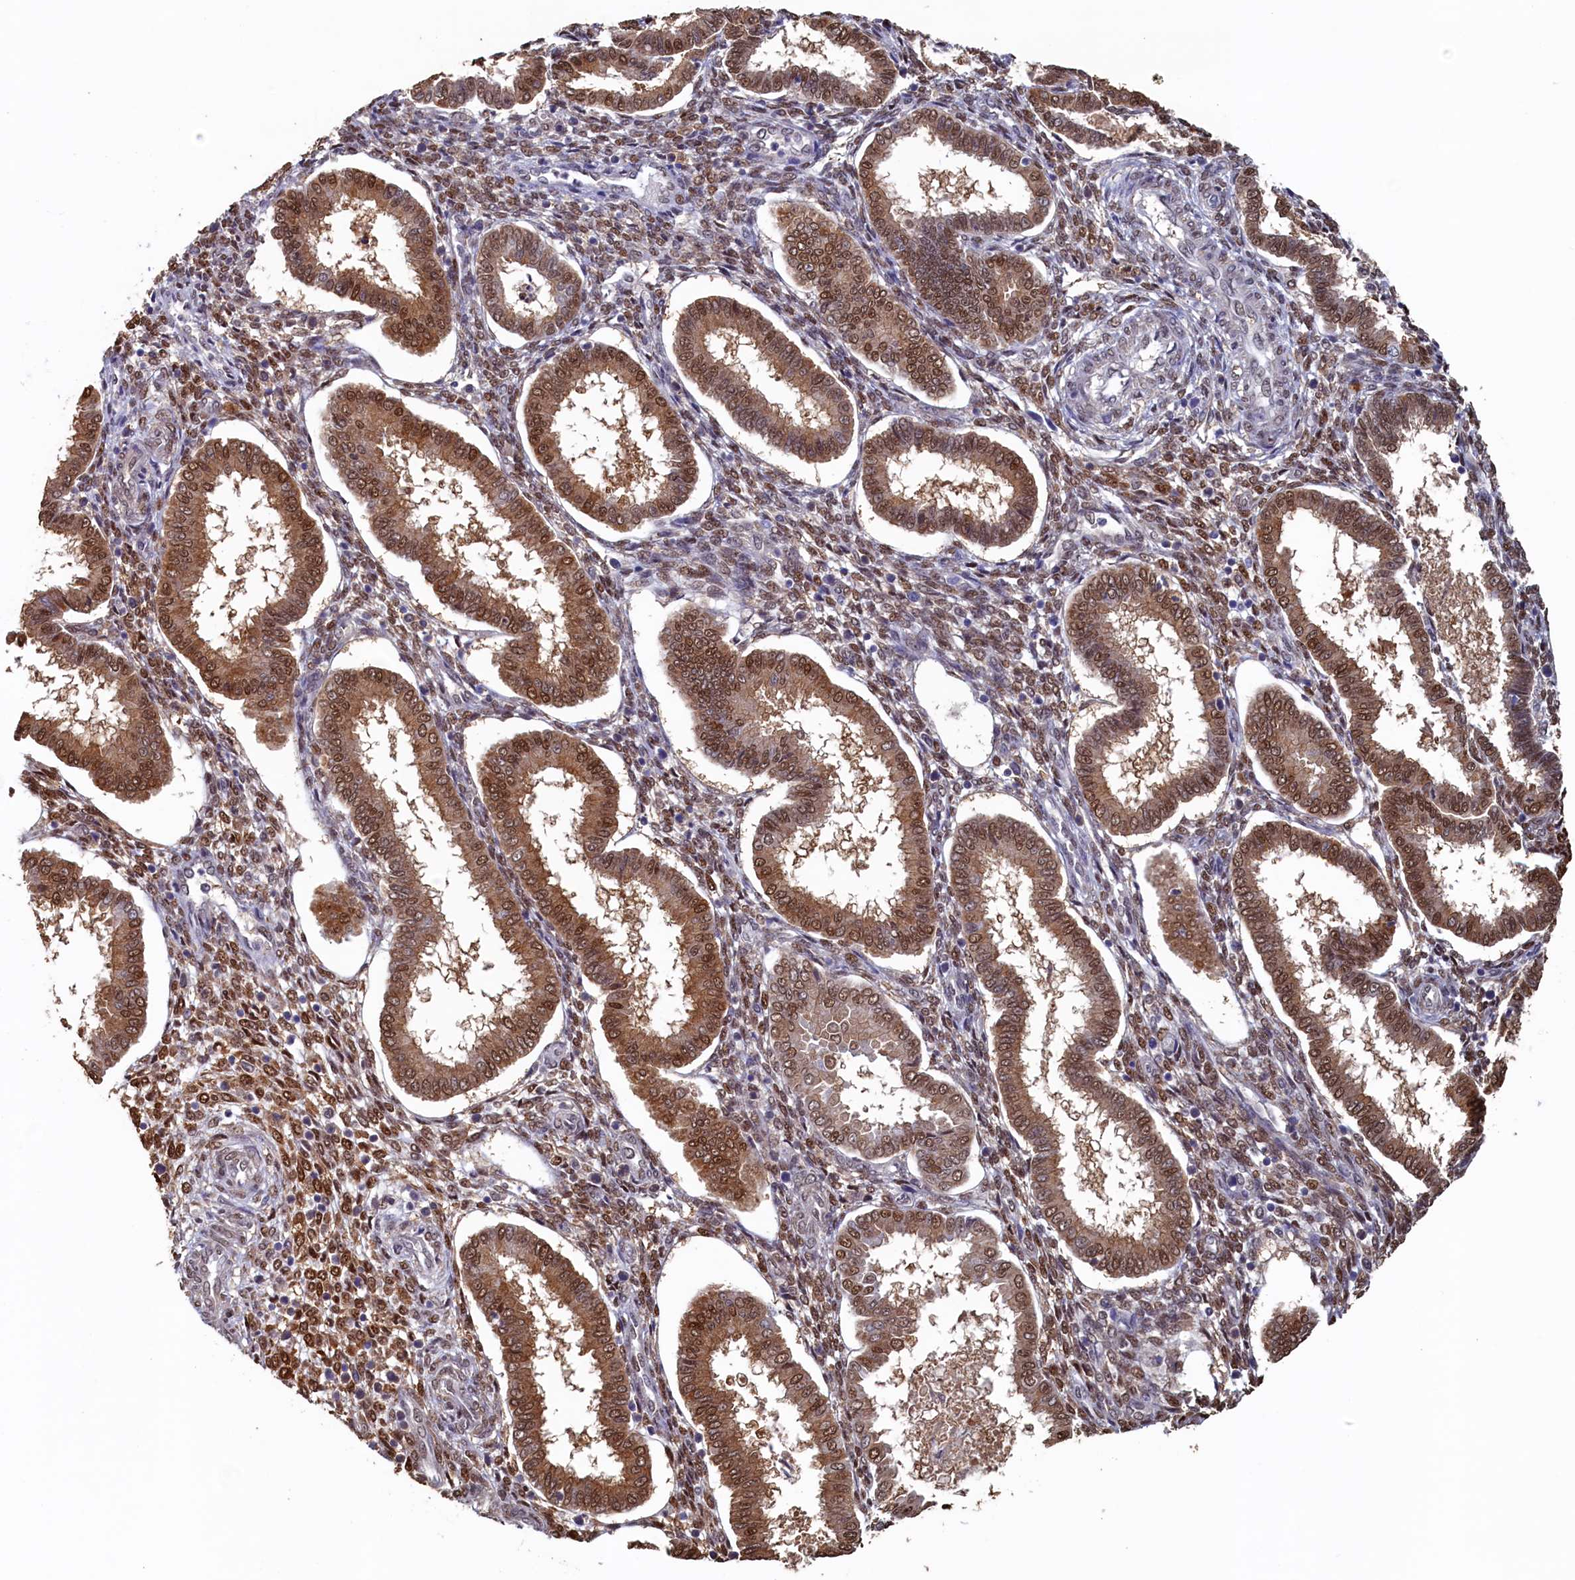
{"staining": {"intensity": "moderate", "quantity": "25%-75%", "location": "nuclear"}, "tissue": "endometrium", "cell_type": "Cells in endometrial stroma", "image_type": "normal", "snomed": [{"axis": "morphology", "description": "Normal tissue, NOS"}, {"axis": "topography", "description": "Endometrium"}], "caption": "Moderate nuclear protein positivity is seen in about 25%-75% of cells in endometrial stroma in endometrium.", "gene": "AHCY", "patient": {"sex": "female", "age": 24}}